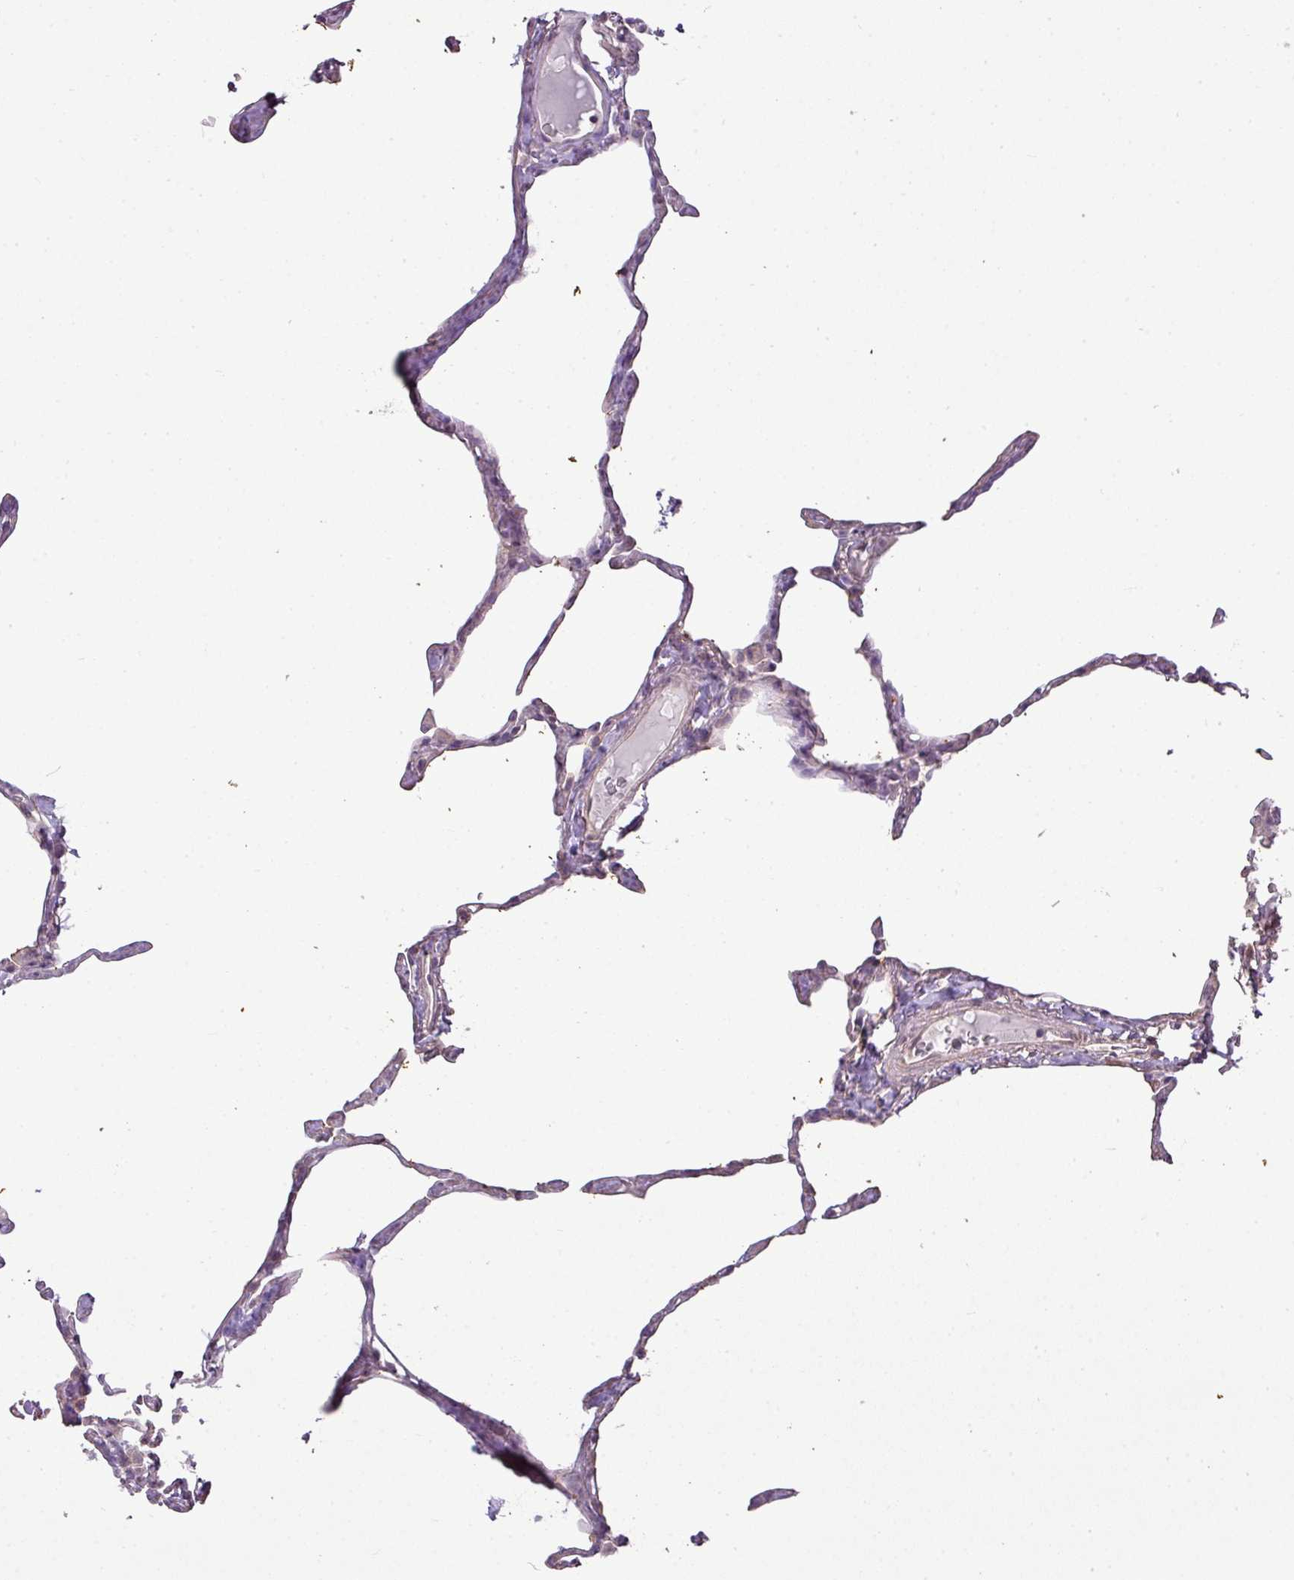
{"staining": {"intensity": "weak", "quantity": "25%-75%", "location": "cytoplasmic/membranous"}, "tissue": "lung", "cell_type": "Alveolar cells", "image_type": "normal", "snomed": [{"axis": "morphology", "description": "Normal tissue, NOS"}, {"axis": "topography", "description": "Lung"}], "caption": "IHC photomicrograph of normal lung: human lung stained using immunohistochemistry exhibits low levels of weak protein expression localized specifically in the cytoplasmic/membranous of alveolar cells, appearing as a cytoplasmic/membranous brown color.", "gene": "LY9", "patient": {"sex": "male", "age": 65}}